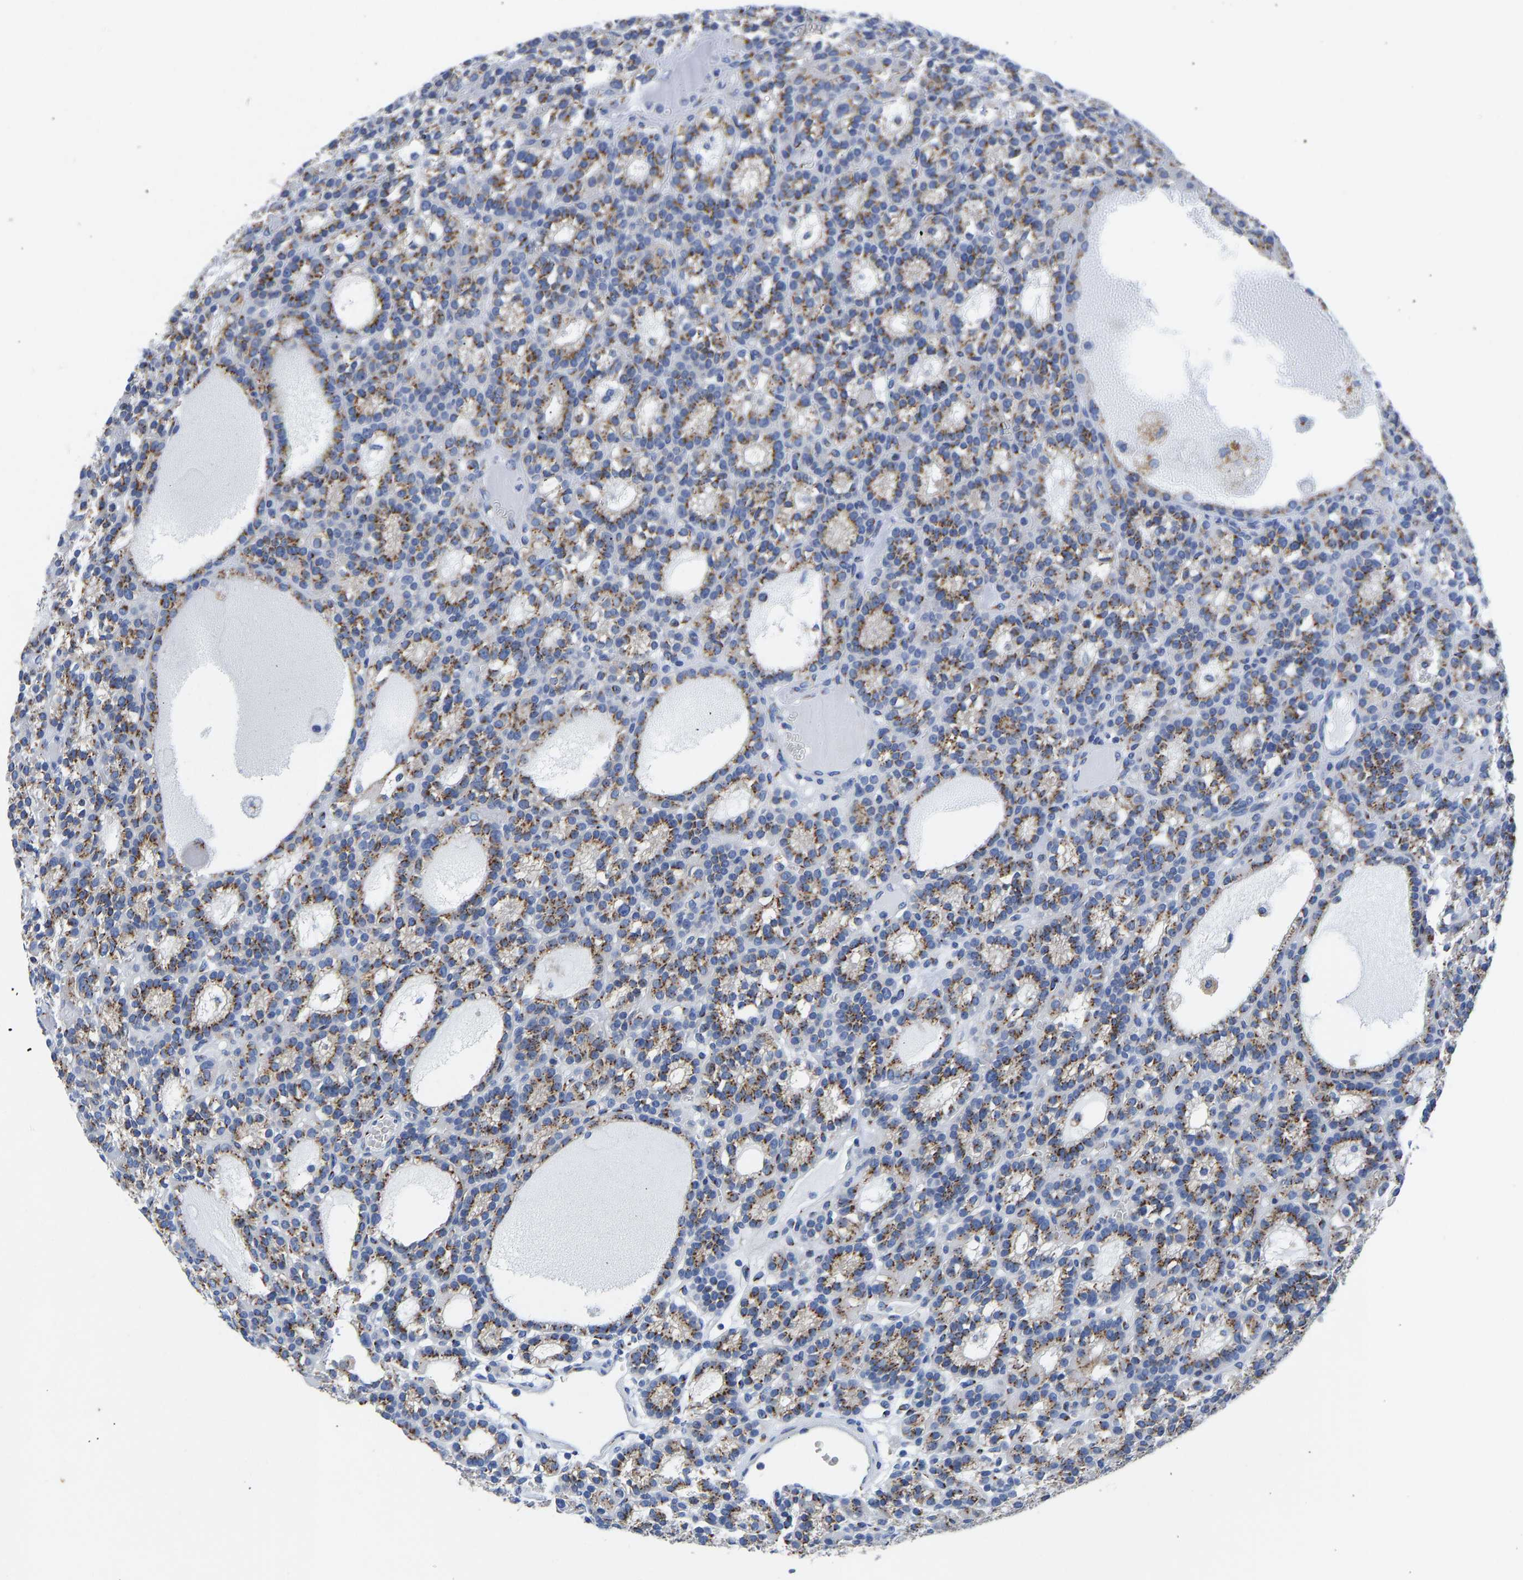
{"staining": {"intensity": "moderate", "quantity": "25%-75%", "location": "cytoplasmic/membranous"}, "tissue": "parathyroid gland", "cell_type": "Glandular cells", "image_type": "normal", "snomed": [{"axis": "morphology", "description": "Normal tissue, NOS"}, {"axis": "morphology", "description": "Adenoma, NOS"}, {"axis": "topography", "description": "Parathyroid gland"}], "caption": "Immunohistochemical staining of normal human parathyroid gland reveals 25%-75% levels of moderate cytoplasmic/membranous protein expression in approximately 25%-75% of glandular cells.", "gene": "TMEM87A", "patient": {"sex": "female", "age": 58}}